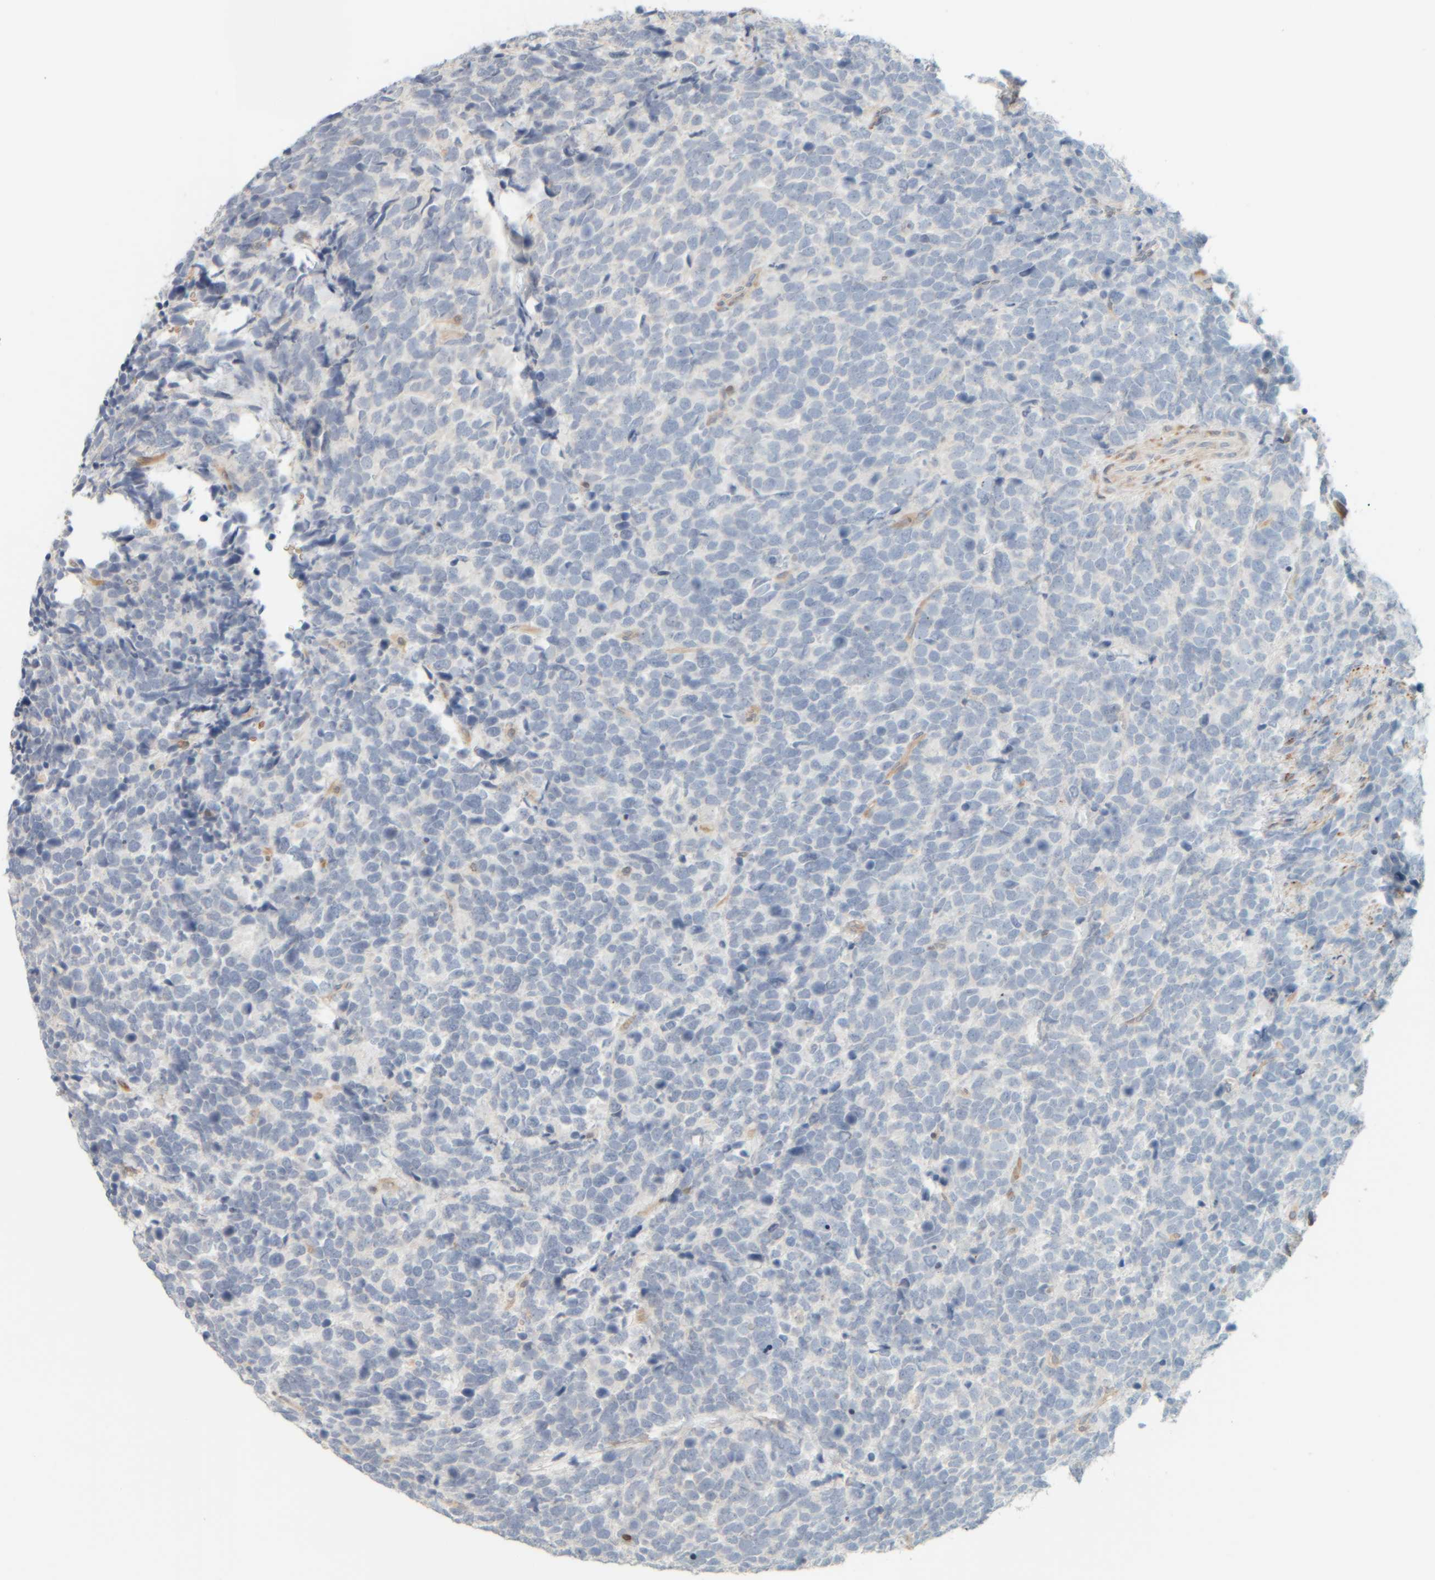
{"staining": {"intensity": "negative", "quantity": "none", "location": "none"}, "tissue": "urothelial cancer", "cell_type": "Tumor cells", "image_type": "cancer", "snomed": [{"axis": "morphology", "description": "Urothelial carcinoma, High grade"}, {"axis": "topography", "description": "Urinary bladder"}], "caption": "High-grade urothelial carcinoma was stained to show a protein in brown. There is no significant positivity in tumor cells. (DAB immunohistochemistry with hematoxylin counter stain).", "gene": "PTGES3L-AARSD1", "patient": {"sex": "female", "age": 82}}